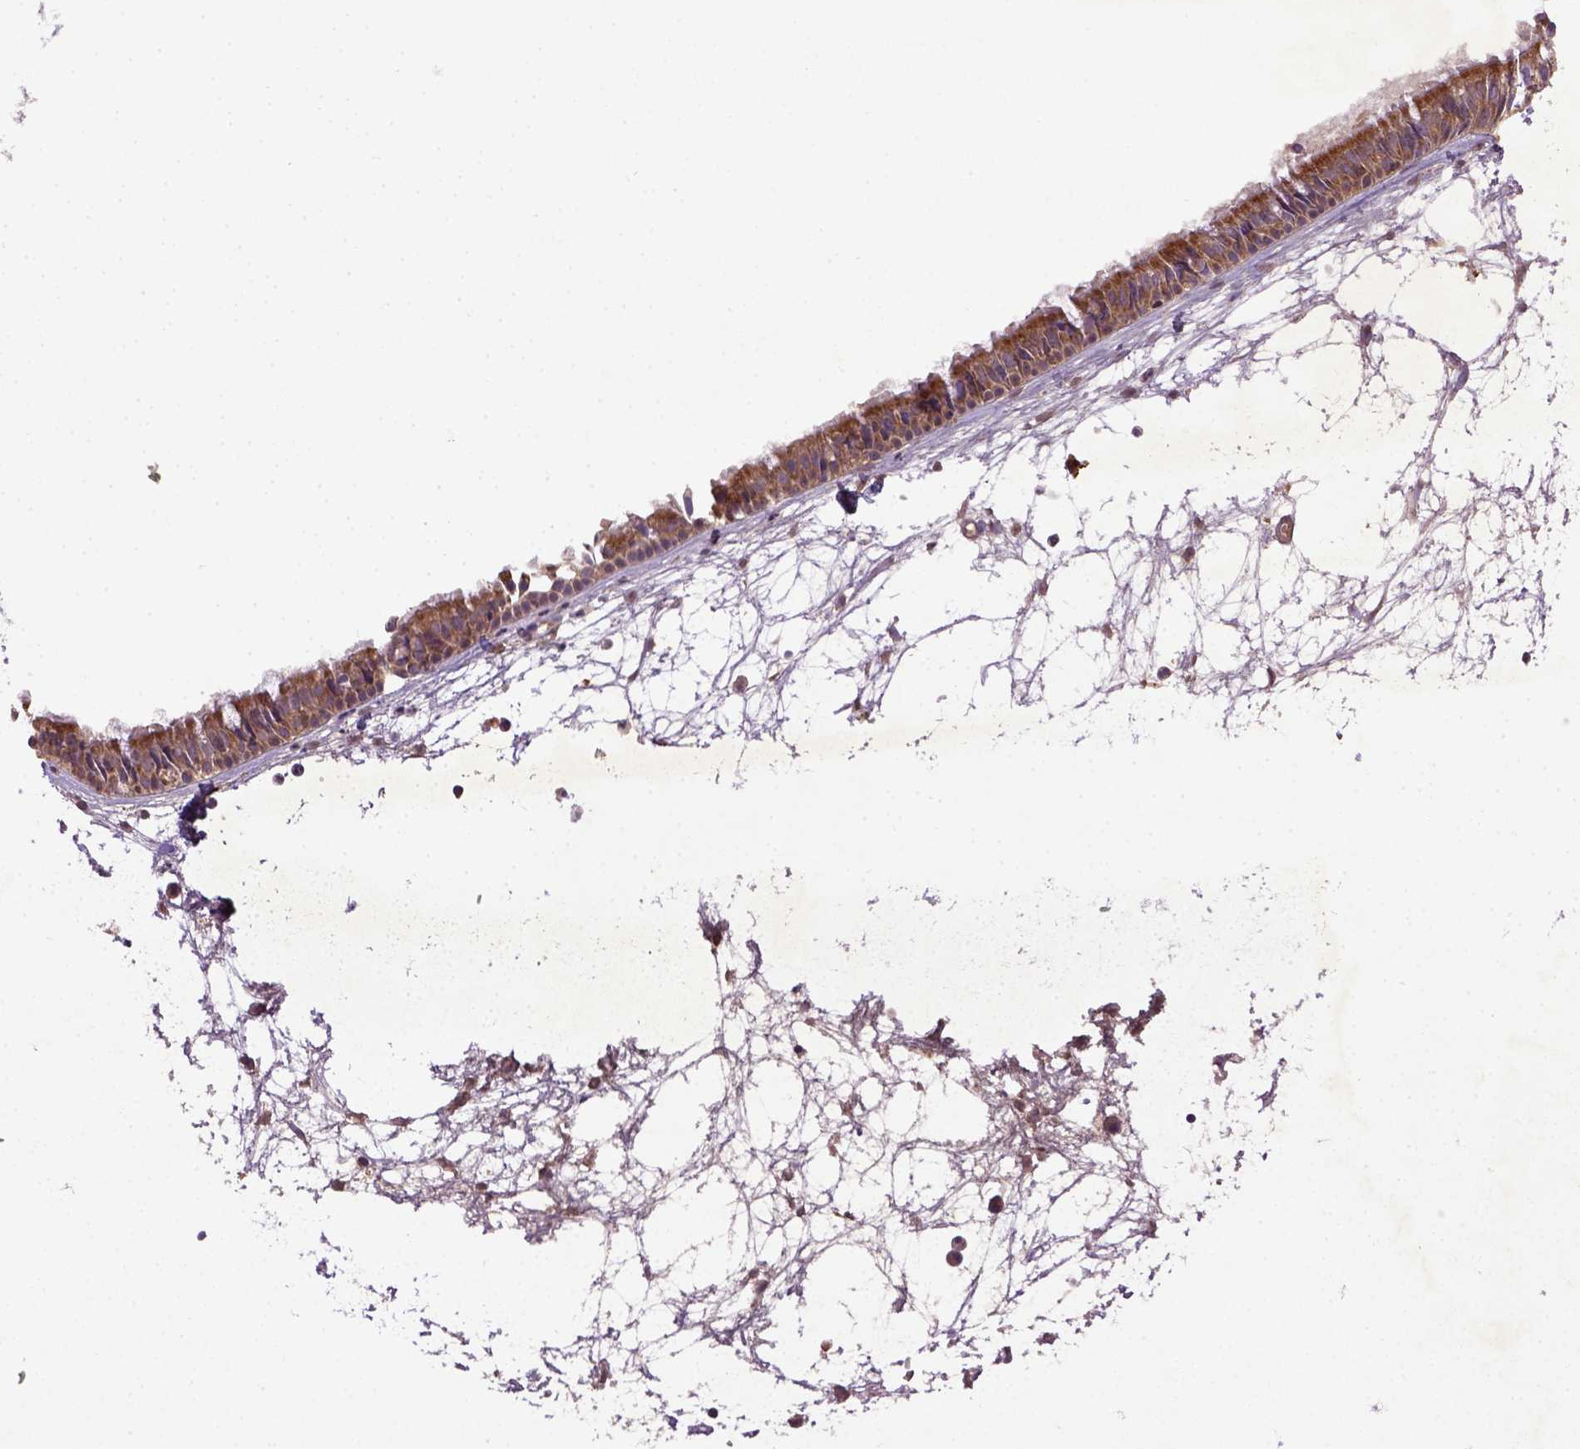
{"staining": {"intensity": "moderate", "quantity": ">75%", "location": "cytoplasmic/membranous"}, "tissue": "nasopharynx", "cell_type": "Respiratory epithelial cells", "image_type": "normal", "snomed": [{"axis": "morphology", "description": "Normal tissue, NOS"}, {"axis": "topography", "description": "Nasopharynx"}], "caption": "A high-resolution image shows immunohistochemistry (IHC) staining of benign nasopharynx, which exhibits moderate cytoplasmic/membranous staining in about >75% of respiratory epithelial cells.", "gene": "MT", "patient": {"sex": "male", "age": 31}}